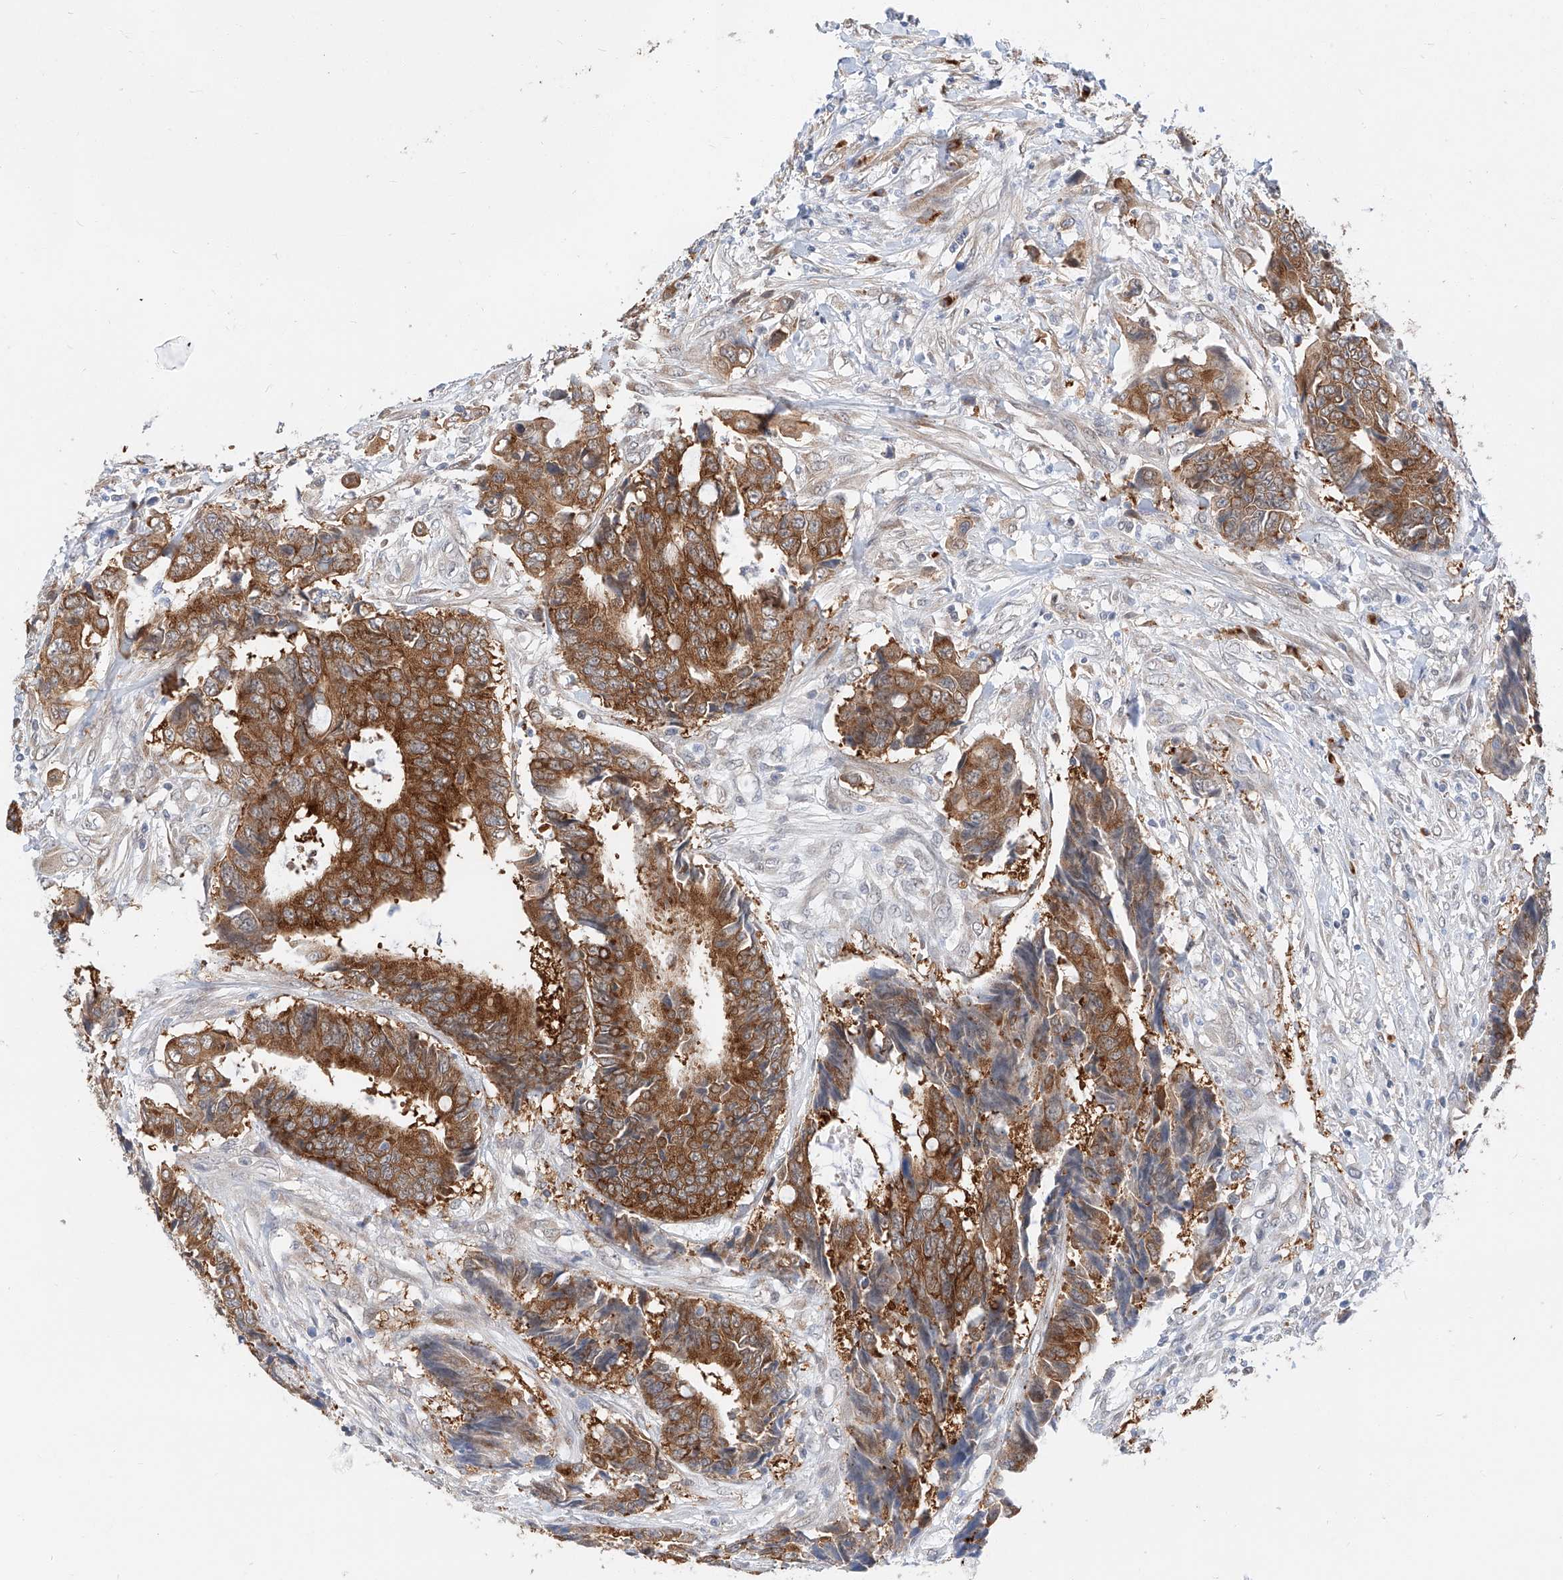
{"staining": {"intensity": "moderate", "quantity": ">75%", "location": "cytoplasmic/membranous"}, "tissue": "colorectal cancer", "cell_type": "Tumor cells", "image_type": "cancer", "snomed": [{"axis": "morphology", "description": "Adenocarcinoma, NOS"}, {"axis": "topography", "description": "Rectum"}], "caption": "Immunohistochemistry (IHC) of human adenocarcinoma (colorectal) exhibits medium levels of moderate cytoplasmic/membranous expression in approximately >75% of tumor cells. Immunohistochemistry (IHC) stains the protein in brown and the nuclei are stained blue.", "gene": "CARMIL1", "patient": {"sex": "male", "age": 84}}